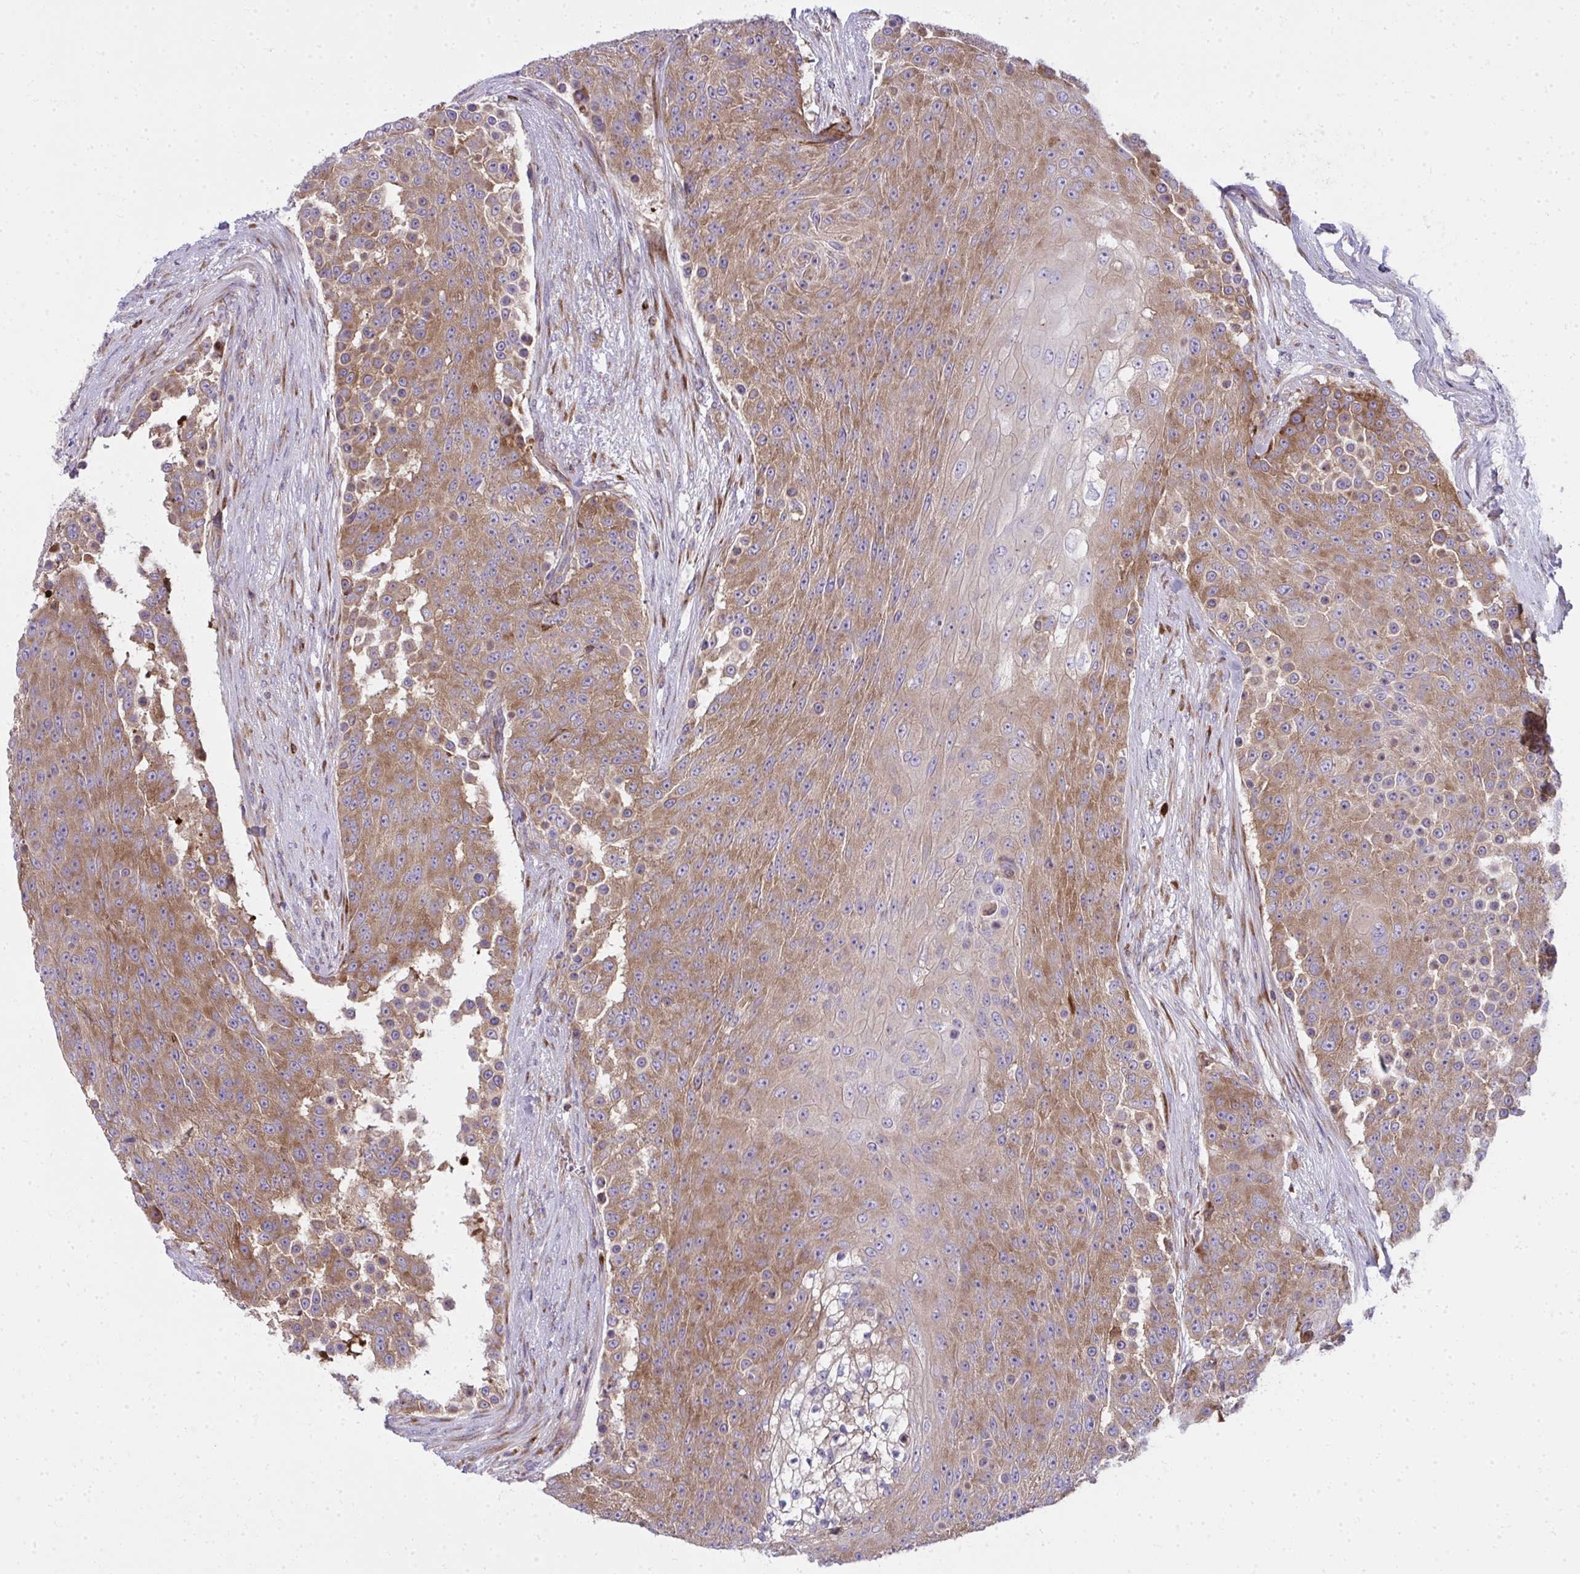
{"staining": {"intensity": "moderate", "quantity": ">75%", "location": "cytoplasmic/membranous"}, "tissue": "urothelial cancer", "cell_type": "Tumor cells", "image_type": "cancer", "snomed": [{"axis": "morphology", "description": "Urothelial carcinoma, High grade"}, {"axis": "topography", "description": "Urinary bladder"}], "caption": "IHC photomicrograph of neoplastic tissue: human urothelial carcinoma (high-grade) stained using immunohistochemistry (IHC) shows medium levels of moderate protein expression localized specifically in the cytoplasmic/membranous of tumor cells, appearing as a cytoplasmic/membranous brown color.", "gene": "GFPT2", "patient": {"sex": "female", "age": 63}}